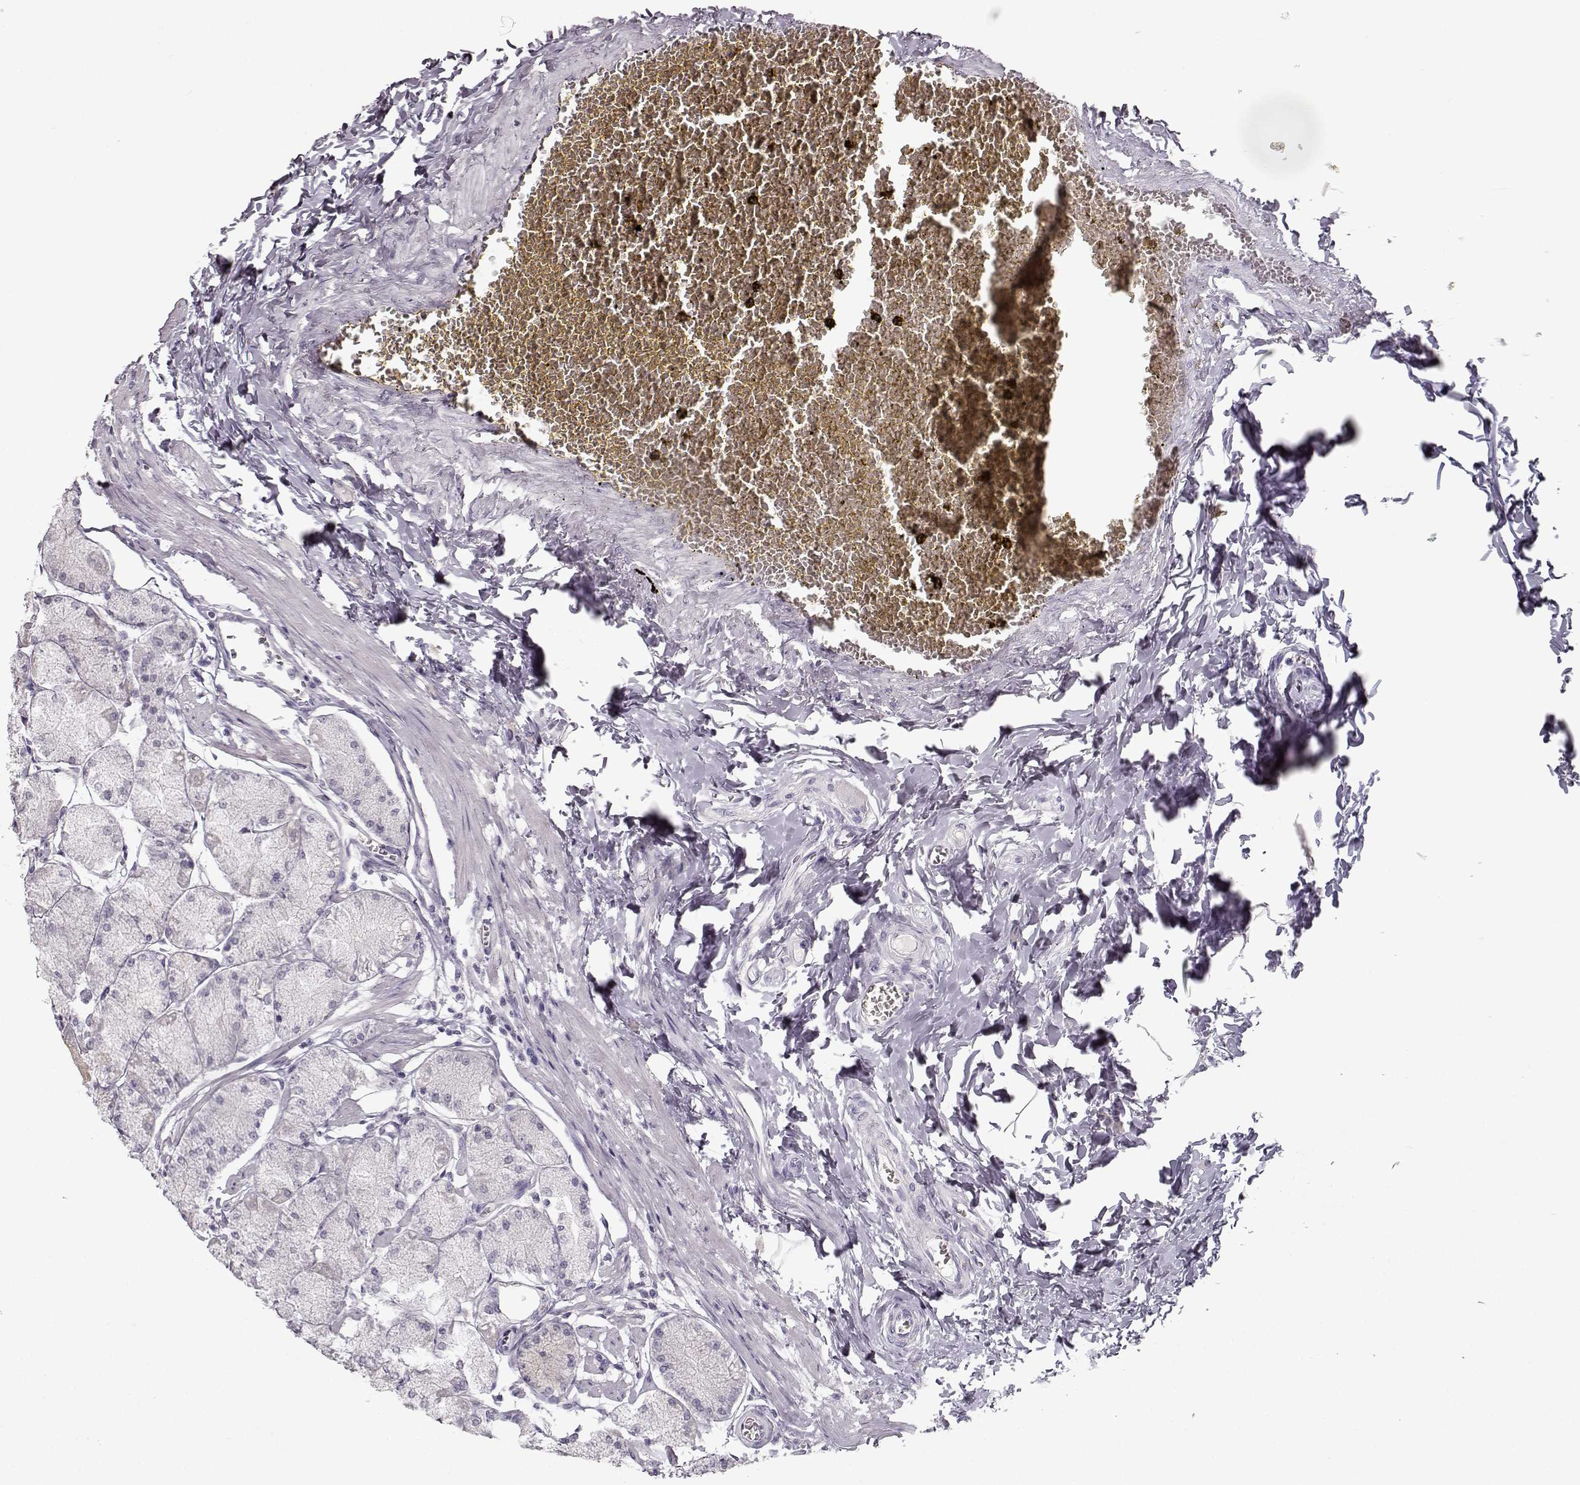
{"staining": {"intensity": "negative", "quantity": "none", "location": "none"}, "tissue": "stomach", "cell_type": "Glandular cells", "image_type": "normal", "snomed": [{"axis": "morphology", "description": "Normal tissue, NOS"}, {"axis": "topography", "description": "Stomach, upper"}], "caption": "The histopathology image demonstrates no significant positivity in glandular cells of stomach. (DAB (3,3'-diaminobenzidine) immunohistochemistry, high magnification).", "gene": "SEMG2", "patient": {"sex": "male", "age": 60}}